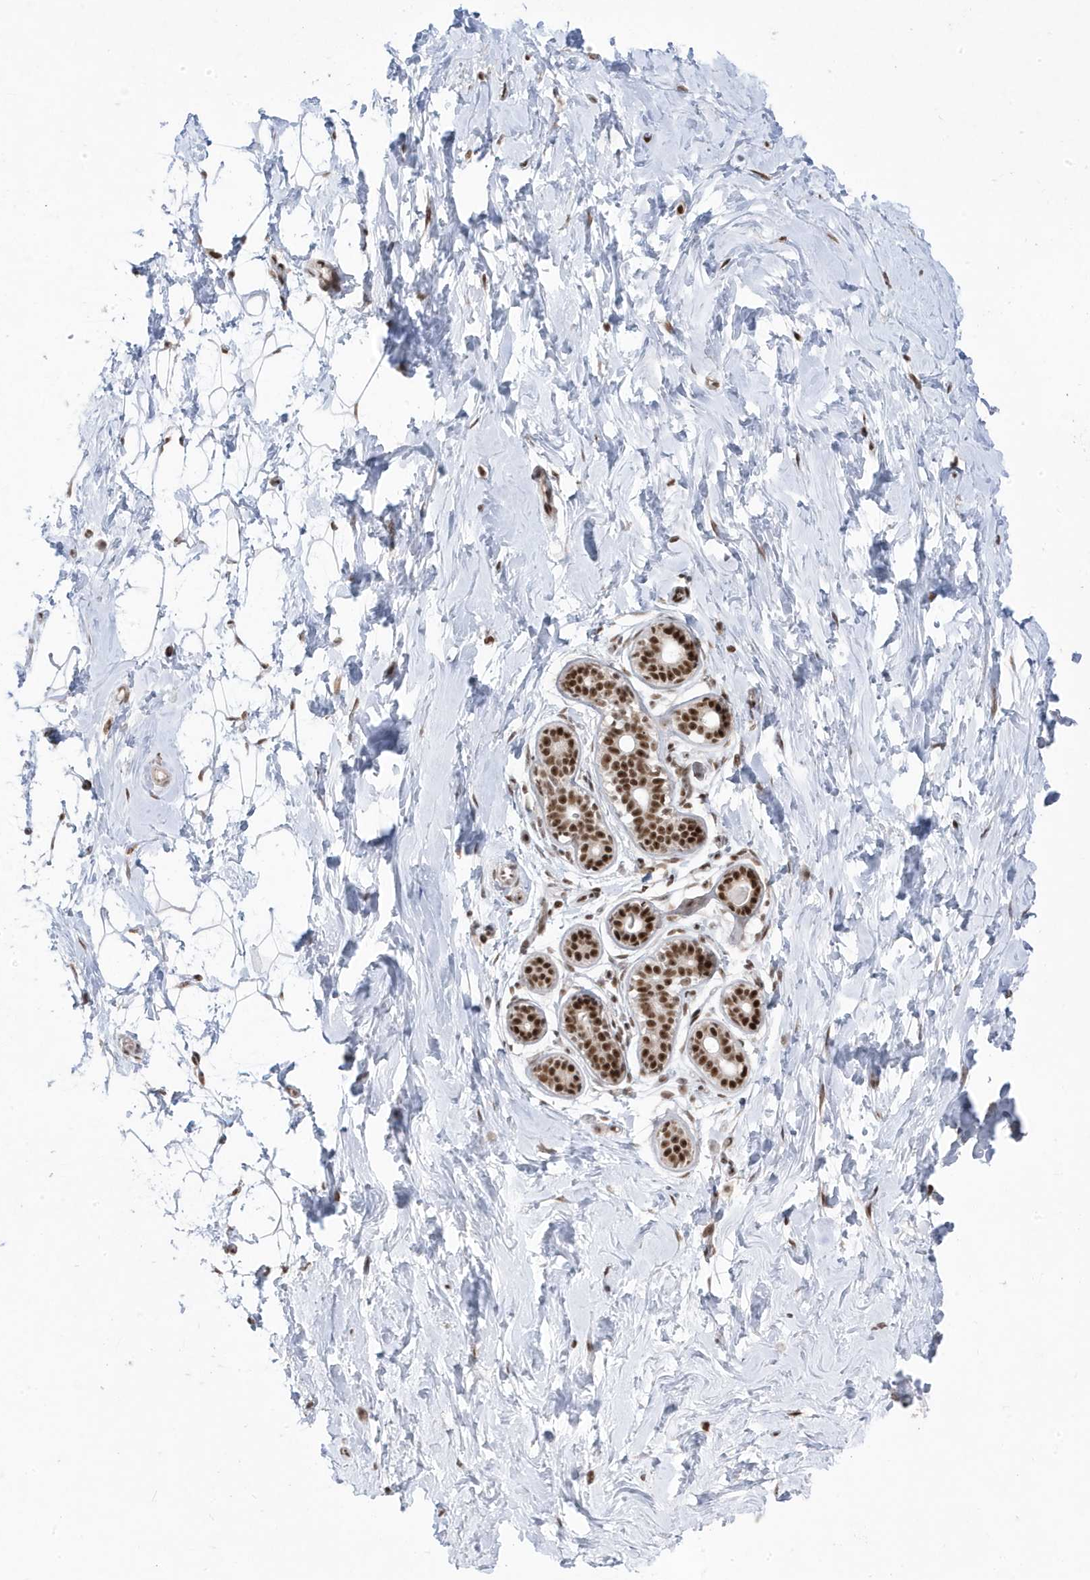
{"staining": {"intensity": "moderate", "quantity": ">75%", "location": "nuclear"}, "tissue": "breast", "cell_type": "Adipocytes", "image_type": "normal", "snomed": [{"axis": "morphology", "description": "Normal tissue, NOS"}, {"axis": "morphology", "description": "Adenoma, NOS"}, {"axis": "topography", "description": "Breast"}], "caption": "Immunohistochemical staining of unremarkable human breast shows >75% levels of moderate nuclear protein expression in about >75% of adipocytes. (DAB (3,3'-diaminobenzidine) = brown stain, brightfield microscopy at high magnification).", "gene": "MTREX", "patient": {"sex": "female", "age": 23}}